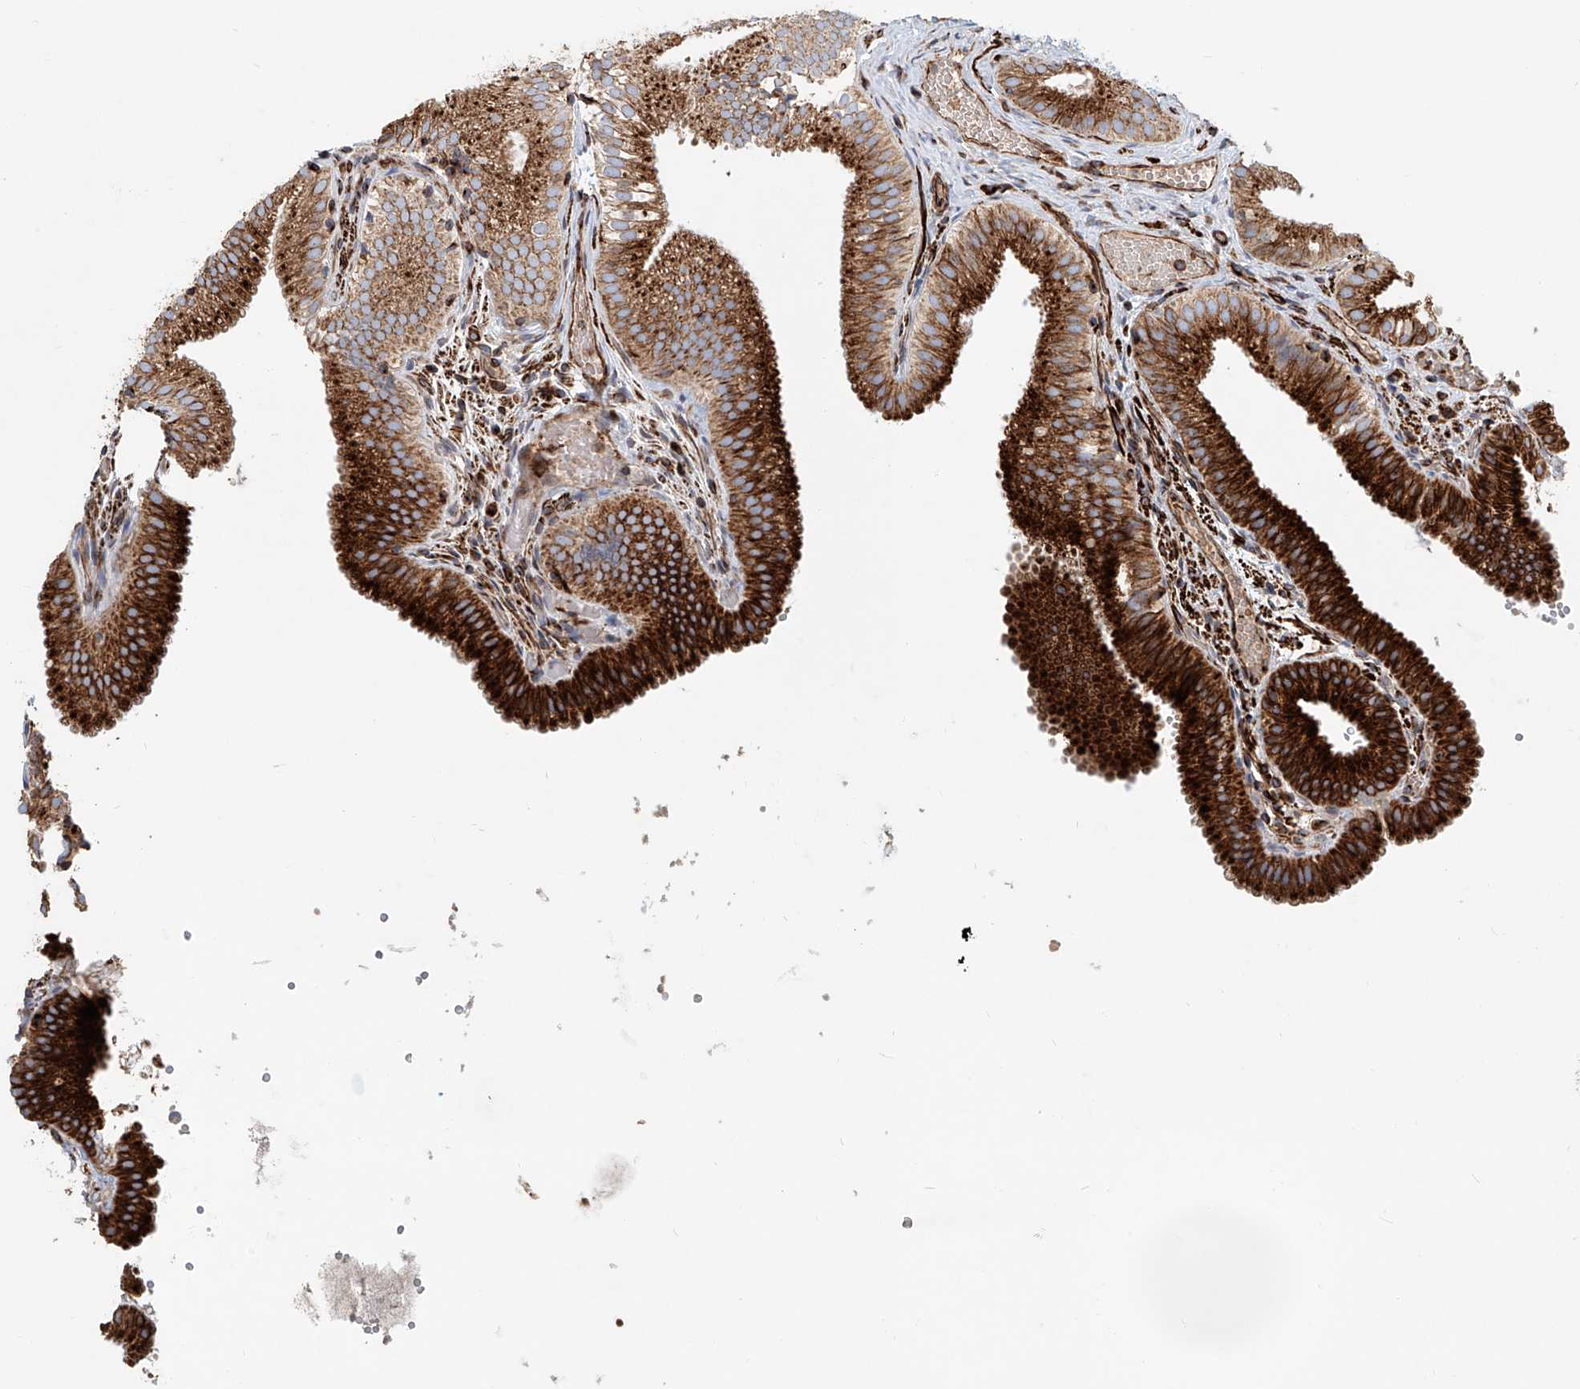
{"staining": {"intensity": "strong", "quantity": ">75%", "location": "cytoplasmic/membranous"}, "tissue": "gallbladder", "cell_type": "Glandular cells", "image_type": "normal", "snomed": [{"axis": "morphology", "description": "Normal tissue, NOS"}, {"axis": "topography", "description": "Gallbladder"}], "caption": "Immunohistochemical staining of normal human gallbladder reveals >75% levels of strong cytoplasmic/membranous protein staining in approximately >75% of glandular cells. (DAB (3,3'-diaminobenzidine) IHC with brightfield microscopy, high magnification).", "gene": "HGSNAT", "patient": {"sex": "female", "age": 30}}